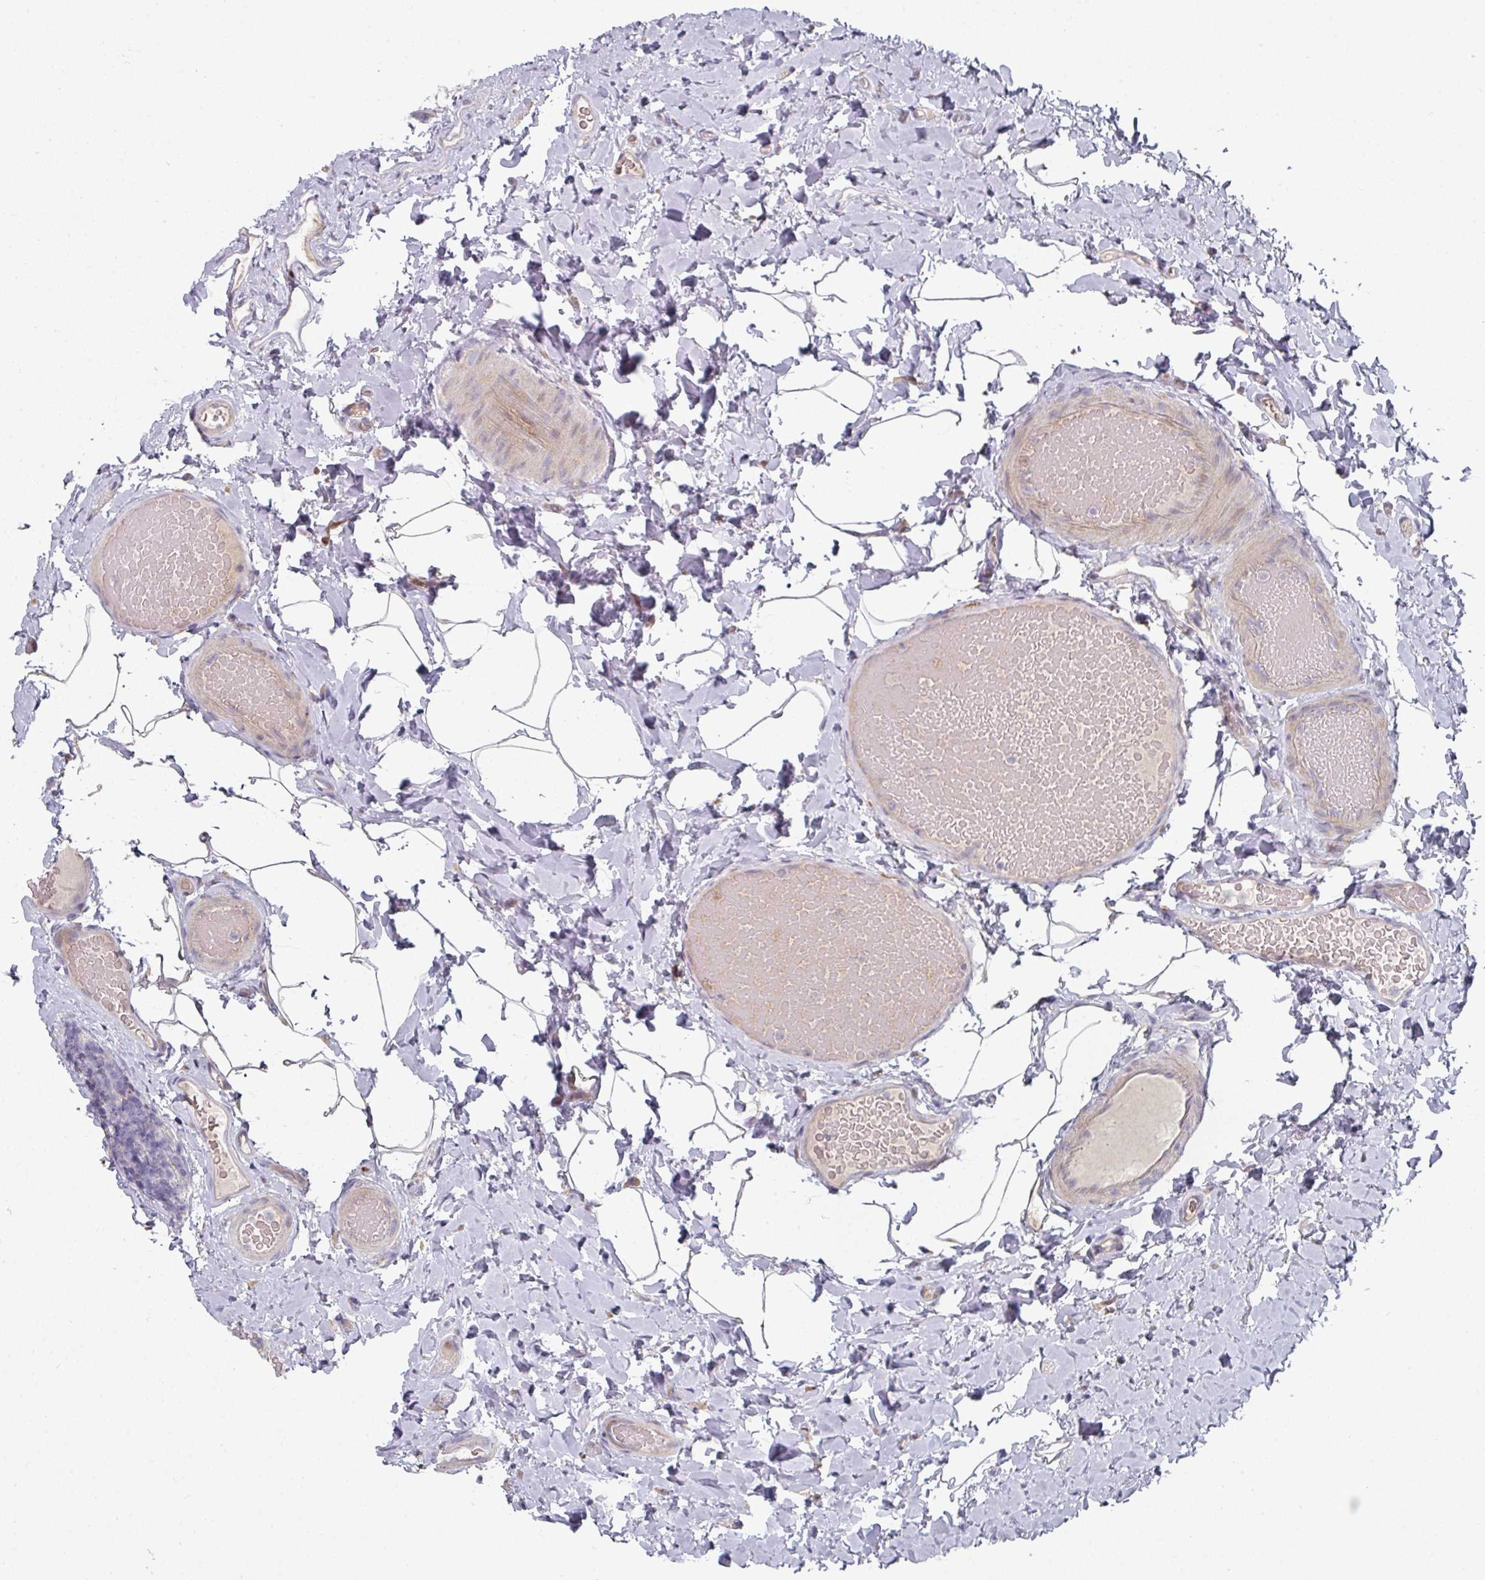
{"staining": {"intensity": "weak", "quantity": "25%-75%", "location": "cytoplasmic/membranous"}, "tissue": "colon", "cell_type": "Endothelial cells", "image_type": "normal", "snomed": [{"axis": "morphology", "description": "Normal tissue, NOS"}, {"axis": "topography", "description": "Colon"}], "caption": "Protein staining by immunohistochemistry (IHC) demonstrates weak cytoplasmic/membranous positivity in about 25%-75% of endothelial cells in unremarkable colon.", "gene": "WSB2", "patient": {"sex": "male", "age": 46}}